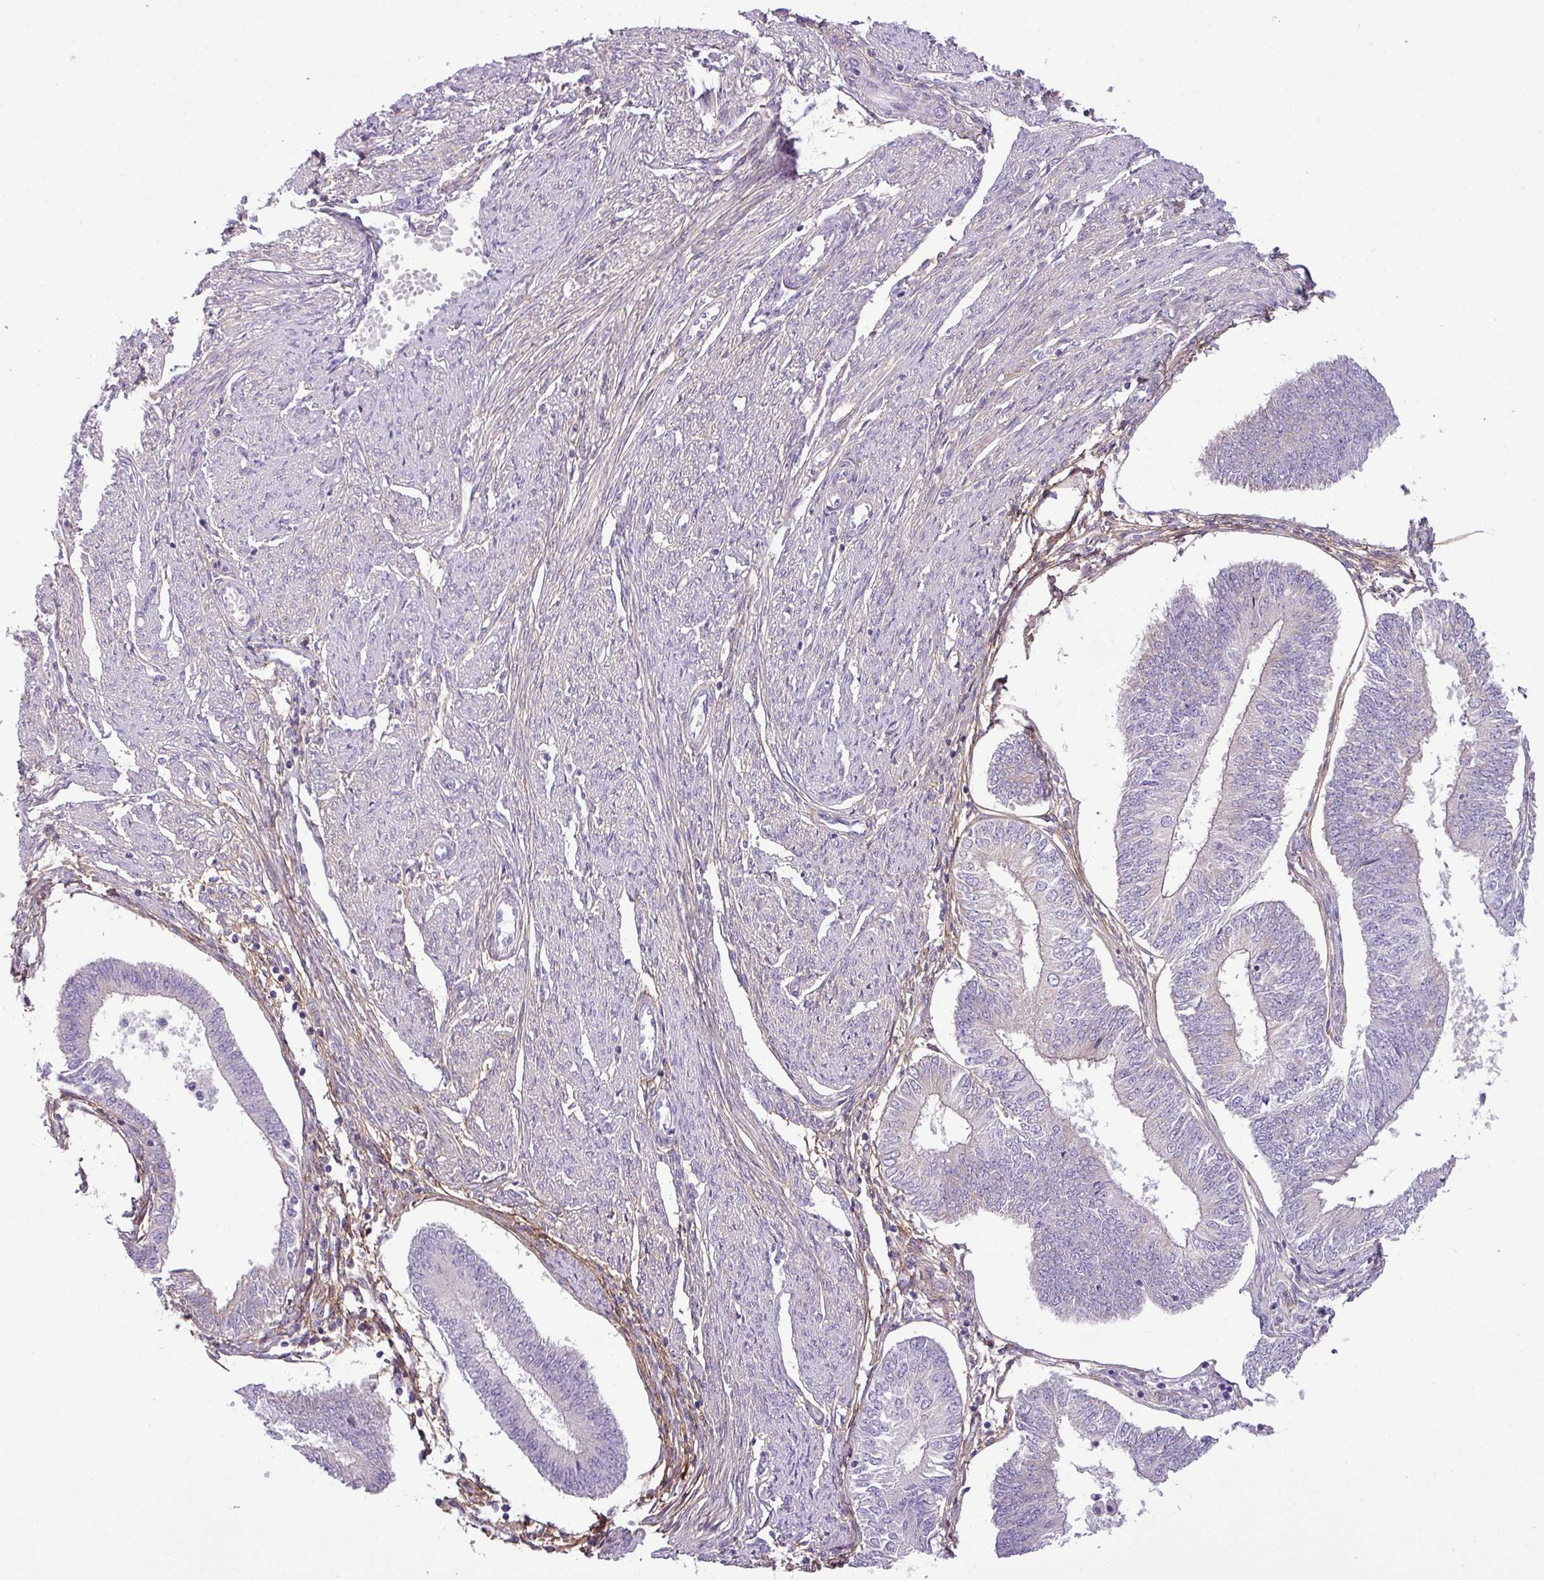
{"staining": {"intensity": "negative", "quantity": "none", "location": "none"}, "tissue": "endometrial cancer", "cell_type": "Tumor cells", "image_type": "cancer", "snomed": [{"axis": "morphology", "description": "Adenocarcinoma, NOS"}, {"axis": "topography", "description": "Endometrium"}], "caption": "A histopathology image of human adenocarcinoma (endometrial) is negative for staining in tumor cells.", "gene": "PARD6G", "patient": {"sex": "female", "age": 58}}